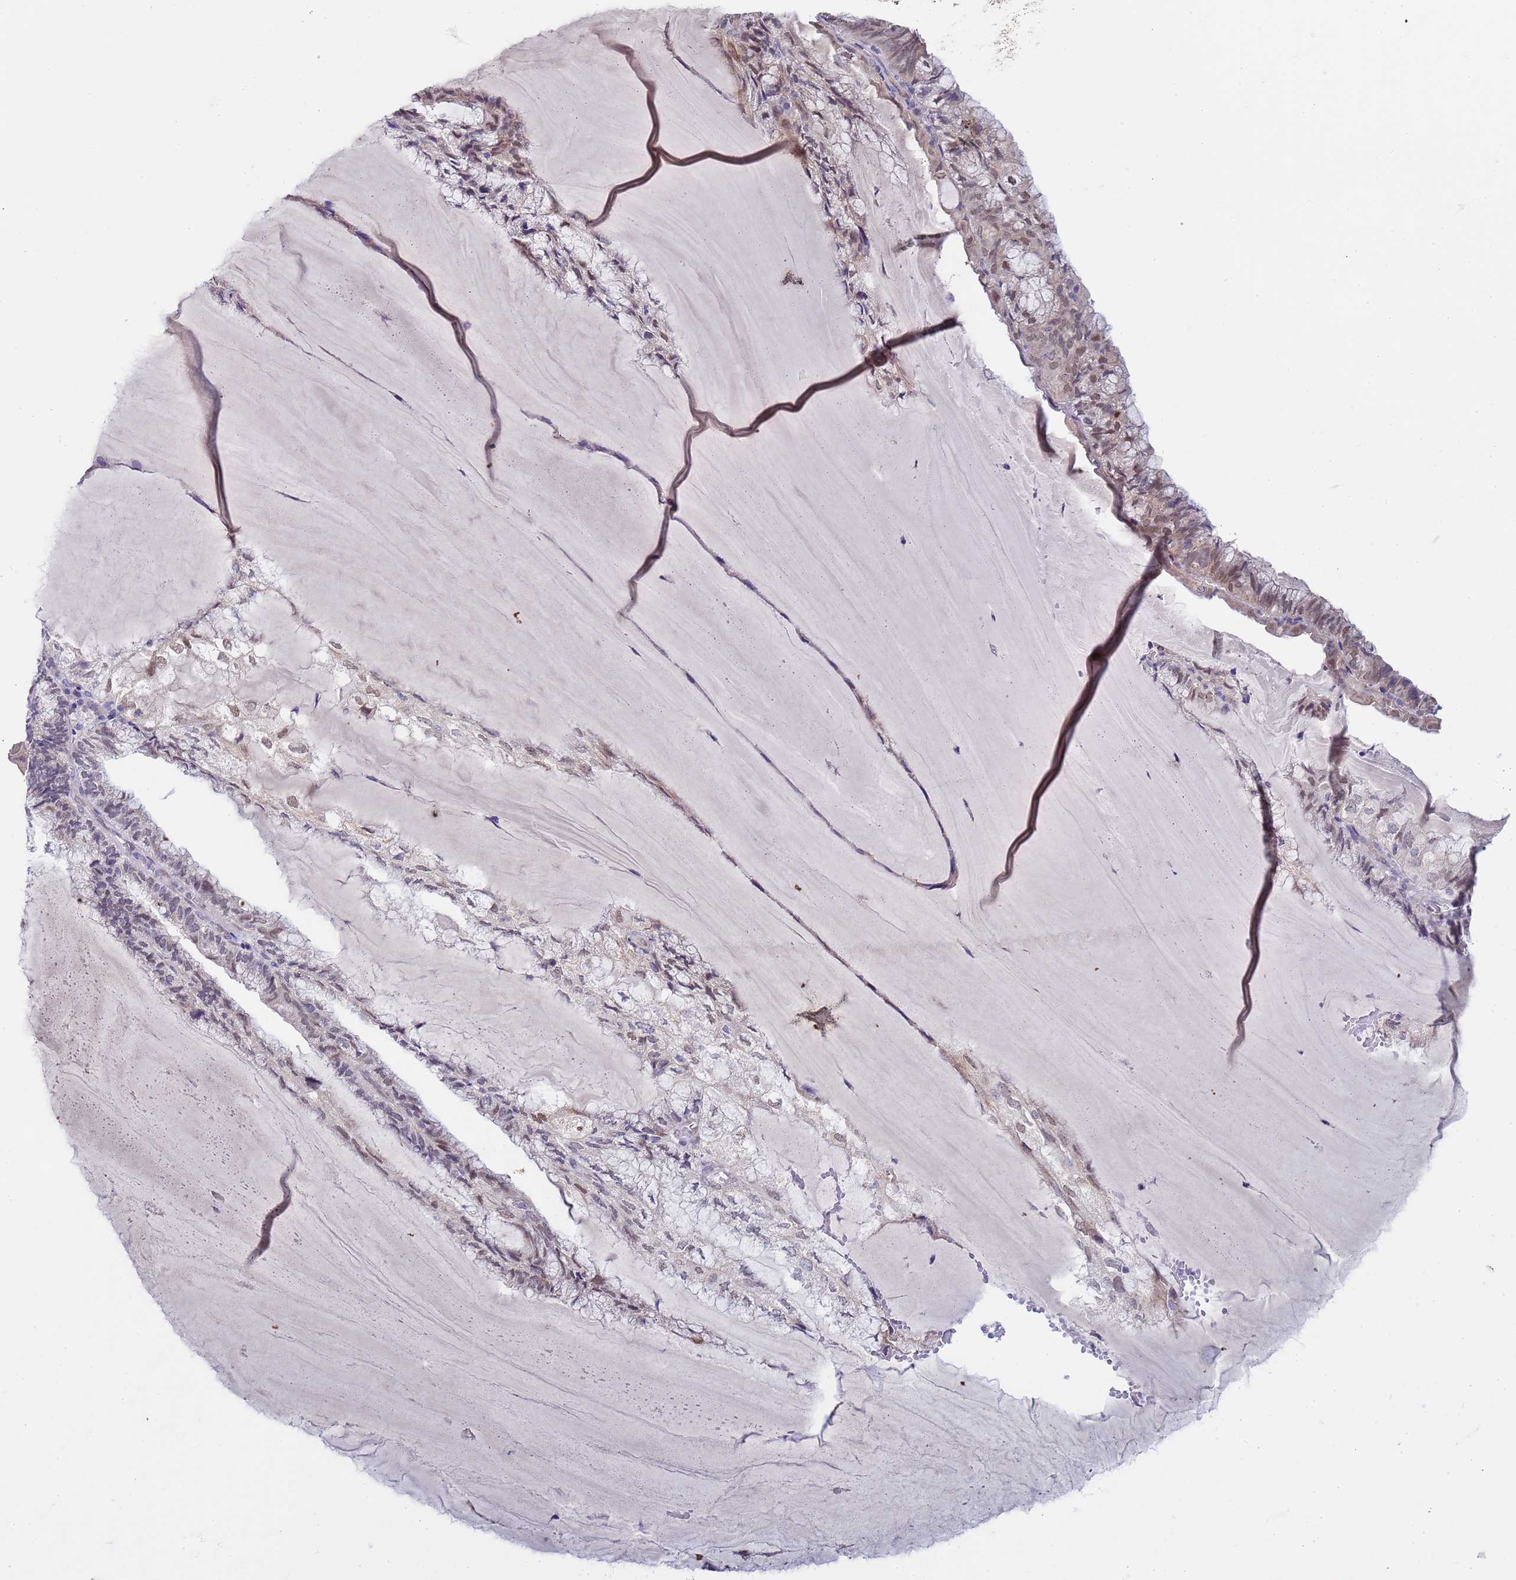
{"staining": {"intensity": "moderate", "quantity": "<25%", "location": "nuclear"}, "tissue": "endometrial cancer", "cell_type": "Tumor cells", "image_type": "cancer", "snomed": [{"axis": "morphology", "description": "Adenocarcinoma, NOS"}, {"axis": "topography", "description": "Endometrium"}], "caption": "A photomicrograph of endometrial cancer (adenocarcinoma) stained for a protein demonstrates moderate nuclear brown staining in tumor cells.", "gene": "TRMT10A", "patient": {"sex": "female", "age": 81}}